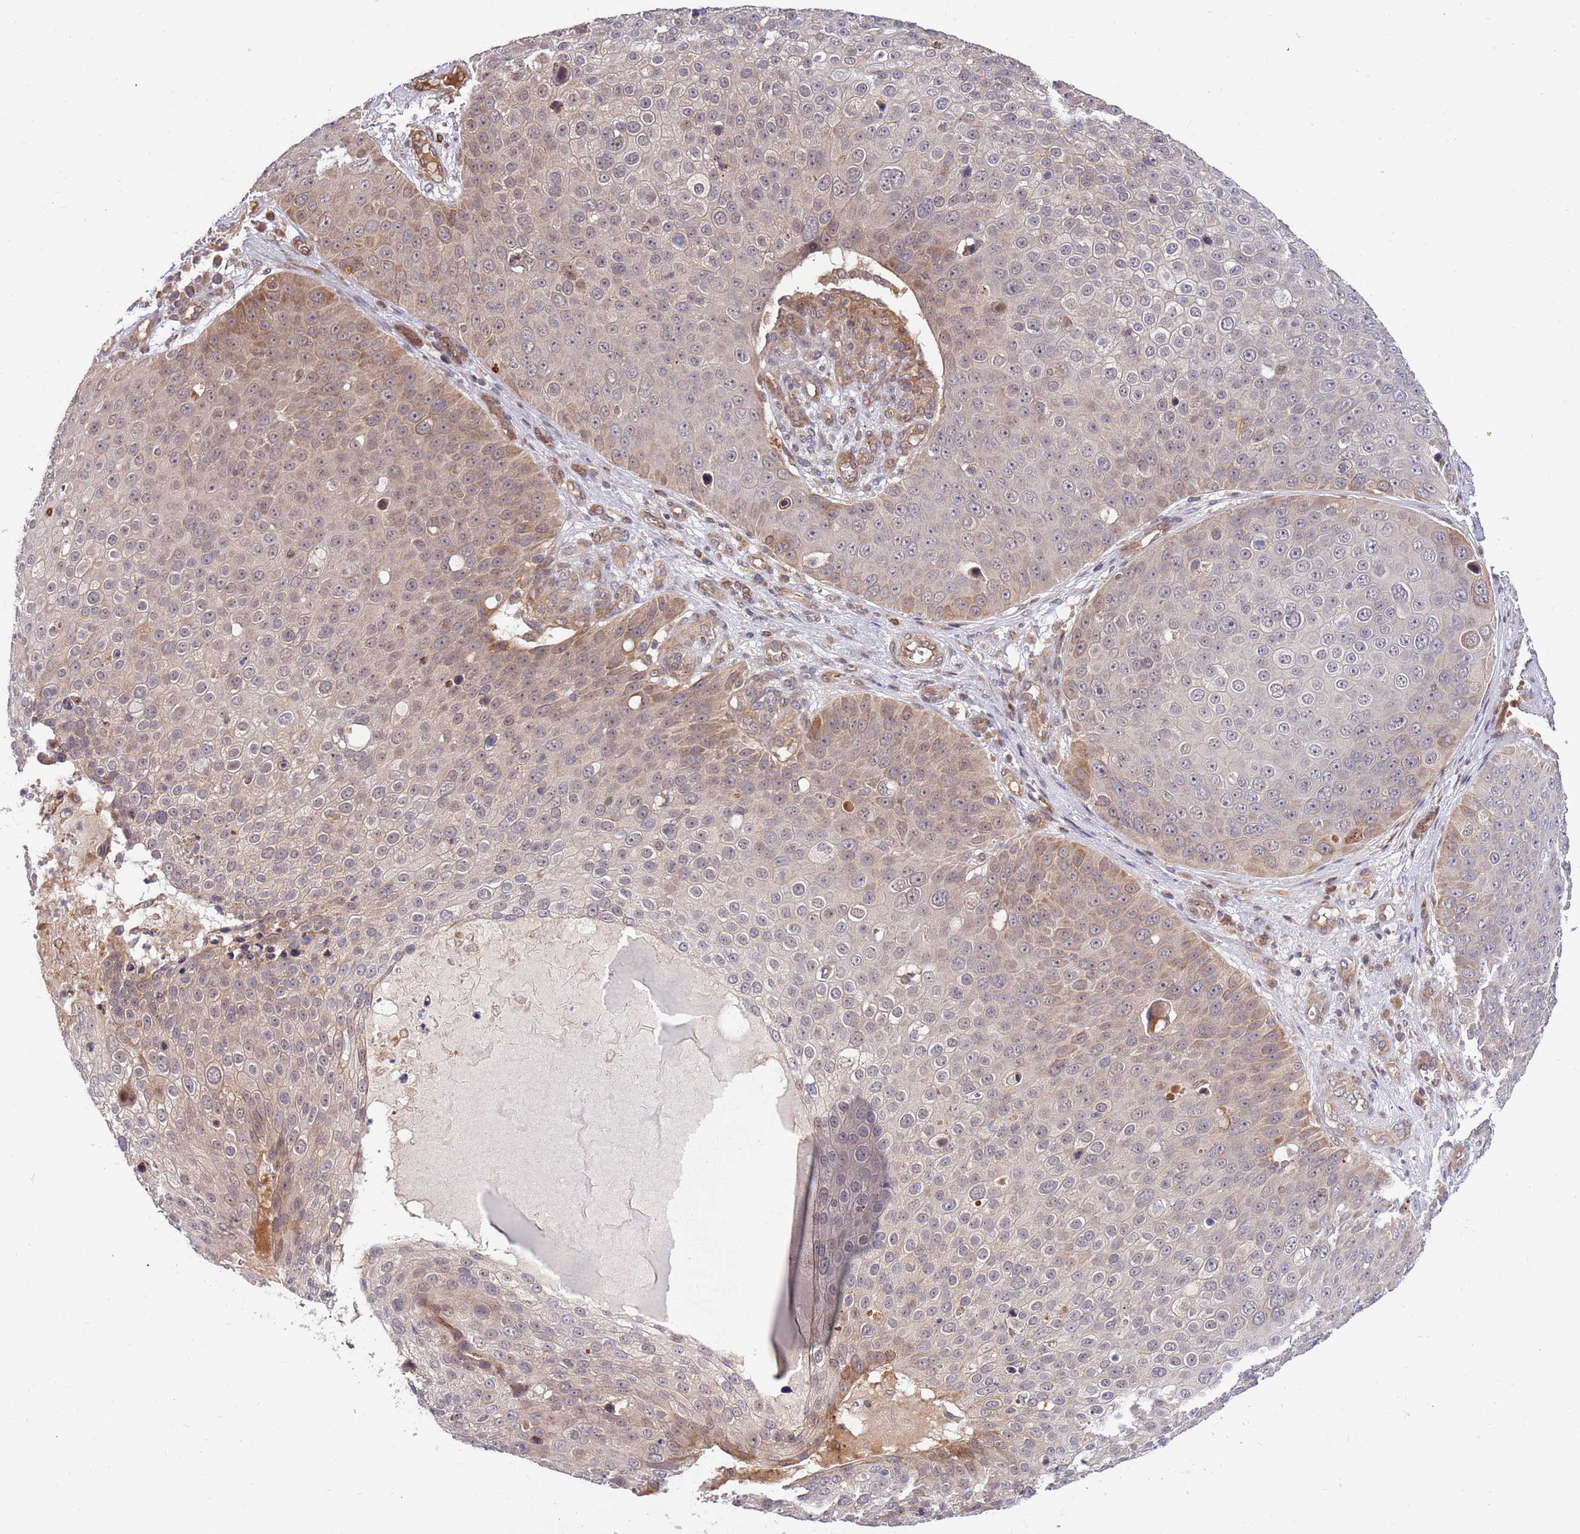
{"staining": {"intensity": "weak", "quantity": "<25%", "location": "cytoplasmic/membranous"}, "tissue": "skin cancer", "cell_type": "Tumor cells", "image_type": "cancer", "snomed": [{"axis": "morphology", "description": "Squamous cell carcinoma, NOS"}, {"axis": "topography", "description": "Skin"}], "caption": "Immunohistochemical staining of human skin cancer shows no significant expression in tumor cells. (DAB IHC visualized using brightfield microscopy, high magnification).", "gene": "HAUS3", "patient": {"sex": "male", "age": 71}}